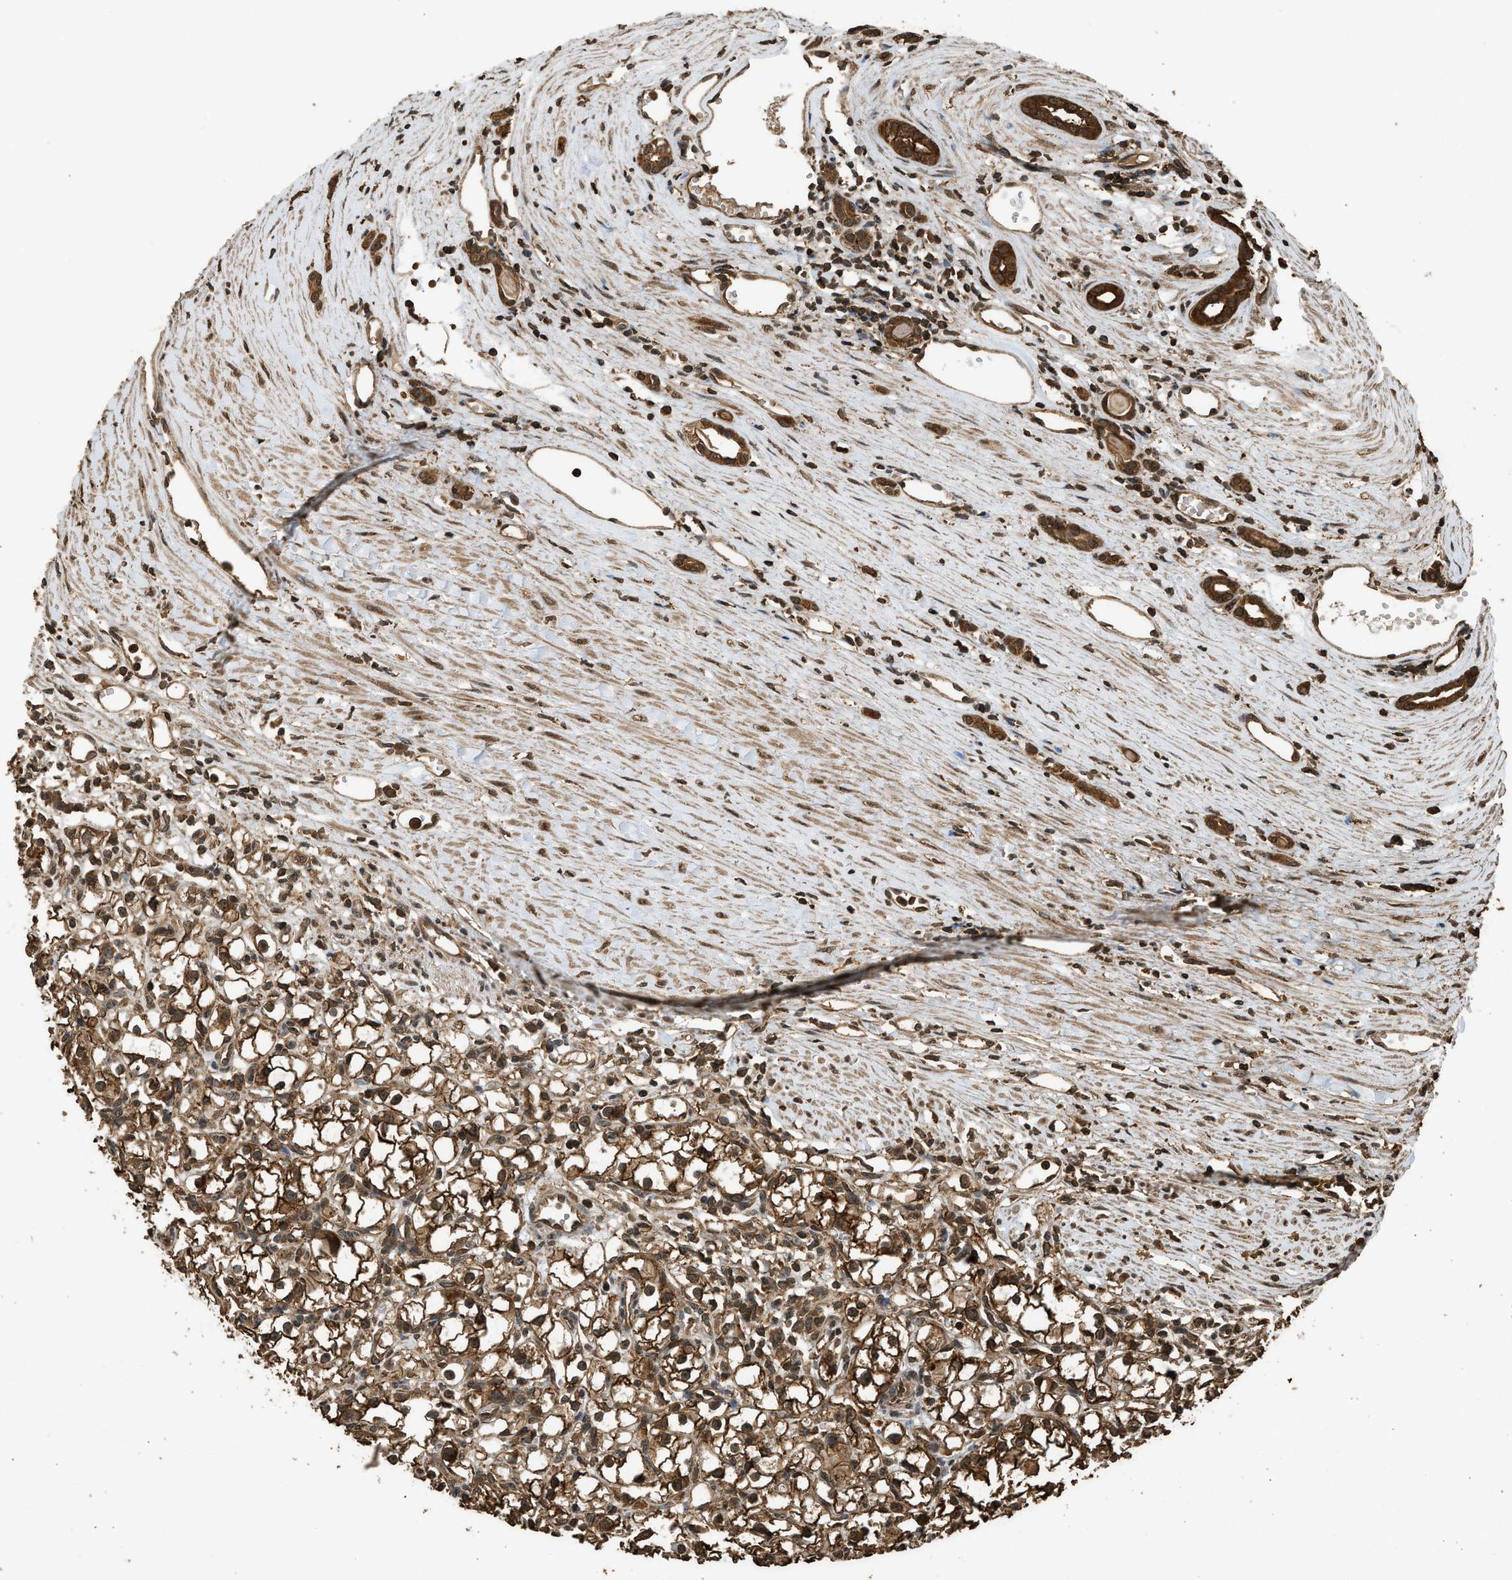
{"staining": {"intensity": "strong", "quantity": ">75%", "location": "cytoplasmic/membranous,nuclear"}, "tissue": "renal cancer", "cell_type": "Tumor cells", "image_type": "cancer", "snomed": [{"axis": "morphology", "description": "Adenocarcinoma, NOS"}, {"axis": "topography", "description": "Kidney"}], "caption": "Renal adenocarcinoma stained for a protein (brown) shows strong cytoplasmic/membranous and nuclear positive staining in about >75% of tumor cells.", "gene": "MYBL2", "patient": {"sex": "male", "age": 56}}